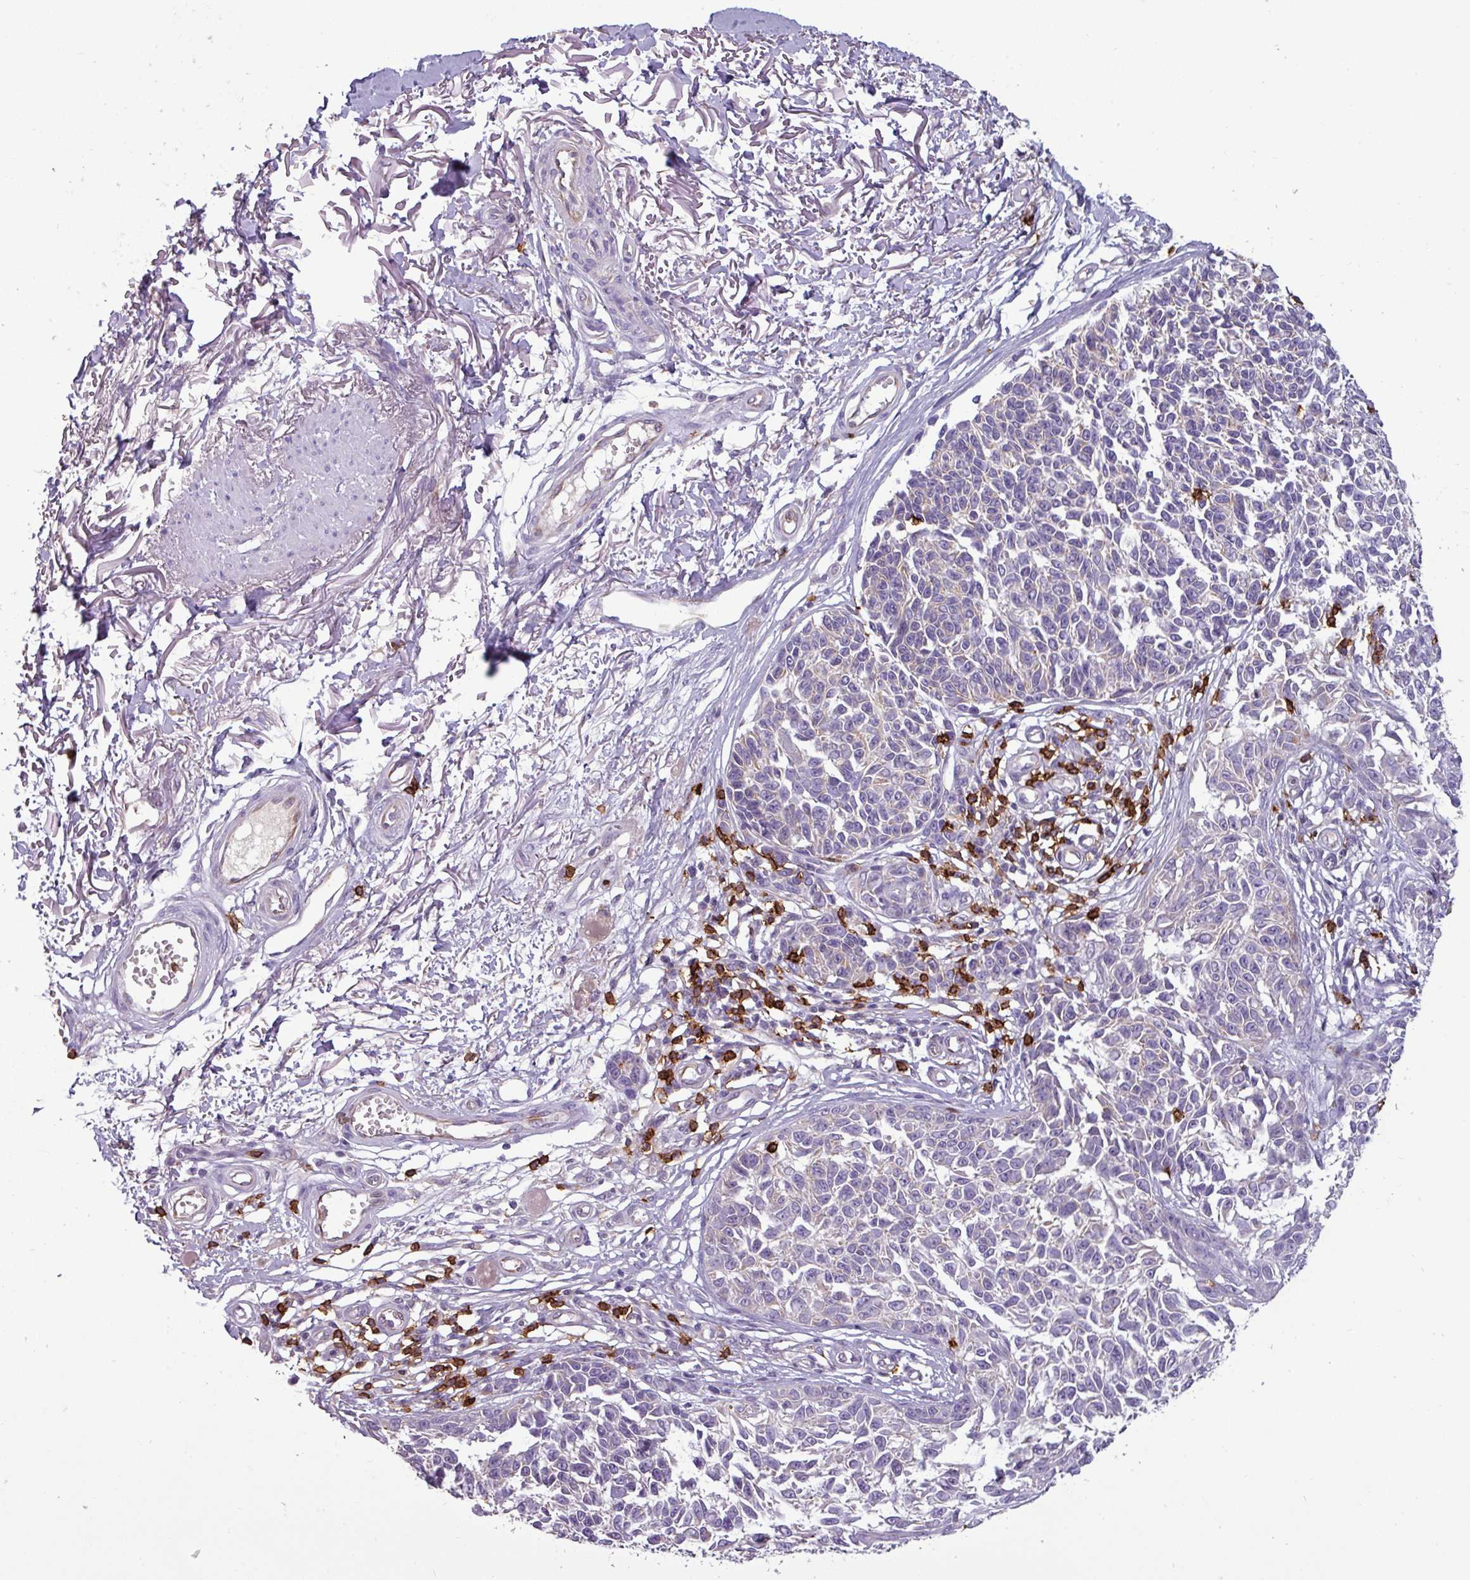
{"staining": {"intensity": "negative", "quantity": "none", "location": "none"}, "tissue": "melanoma", "cell_type": "Tumor cells", "image_type": "cancer", "snomed": [{"axis": "morphology", "description": "Malignant melanoma, NOS"}, {"axis": "topography", "description": "Skin"}], "caption": "This is an IHC histopathology image of human melanoma. There is no staining in tumor cells.", "gene": "CD8A", "patient": {"sex": "male", "age": 73}}